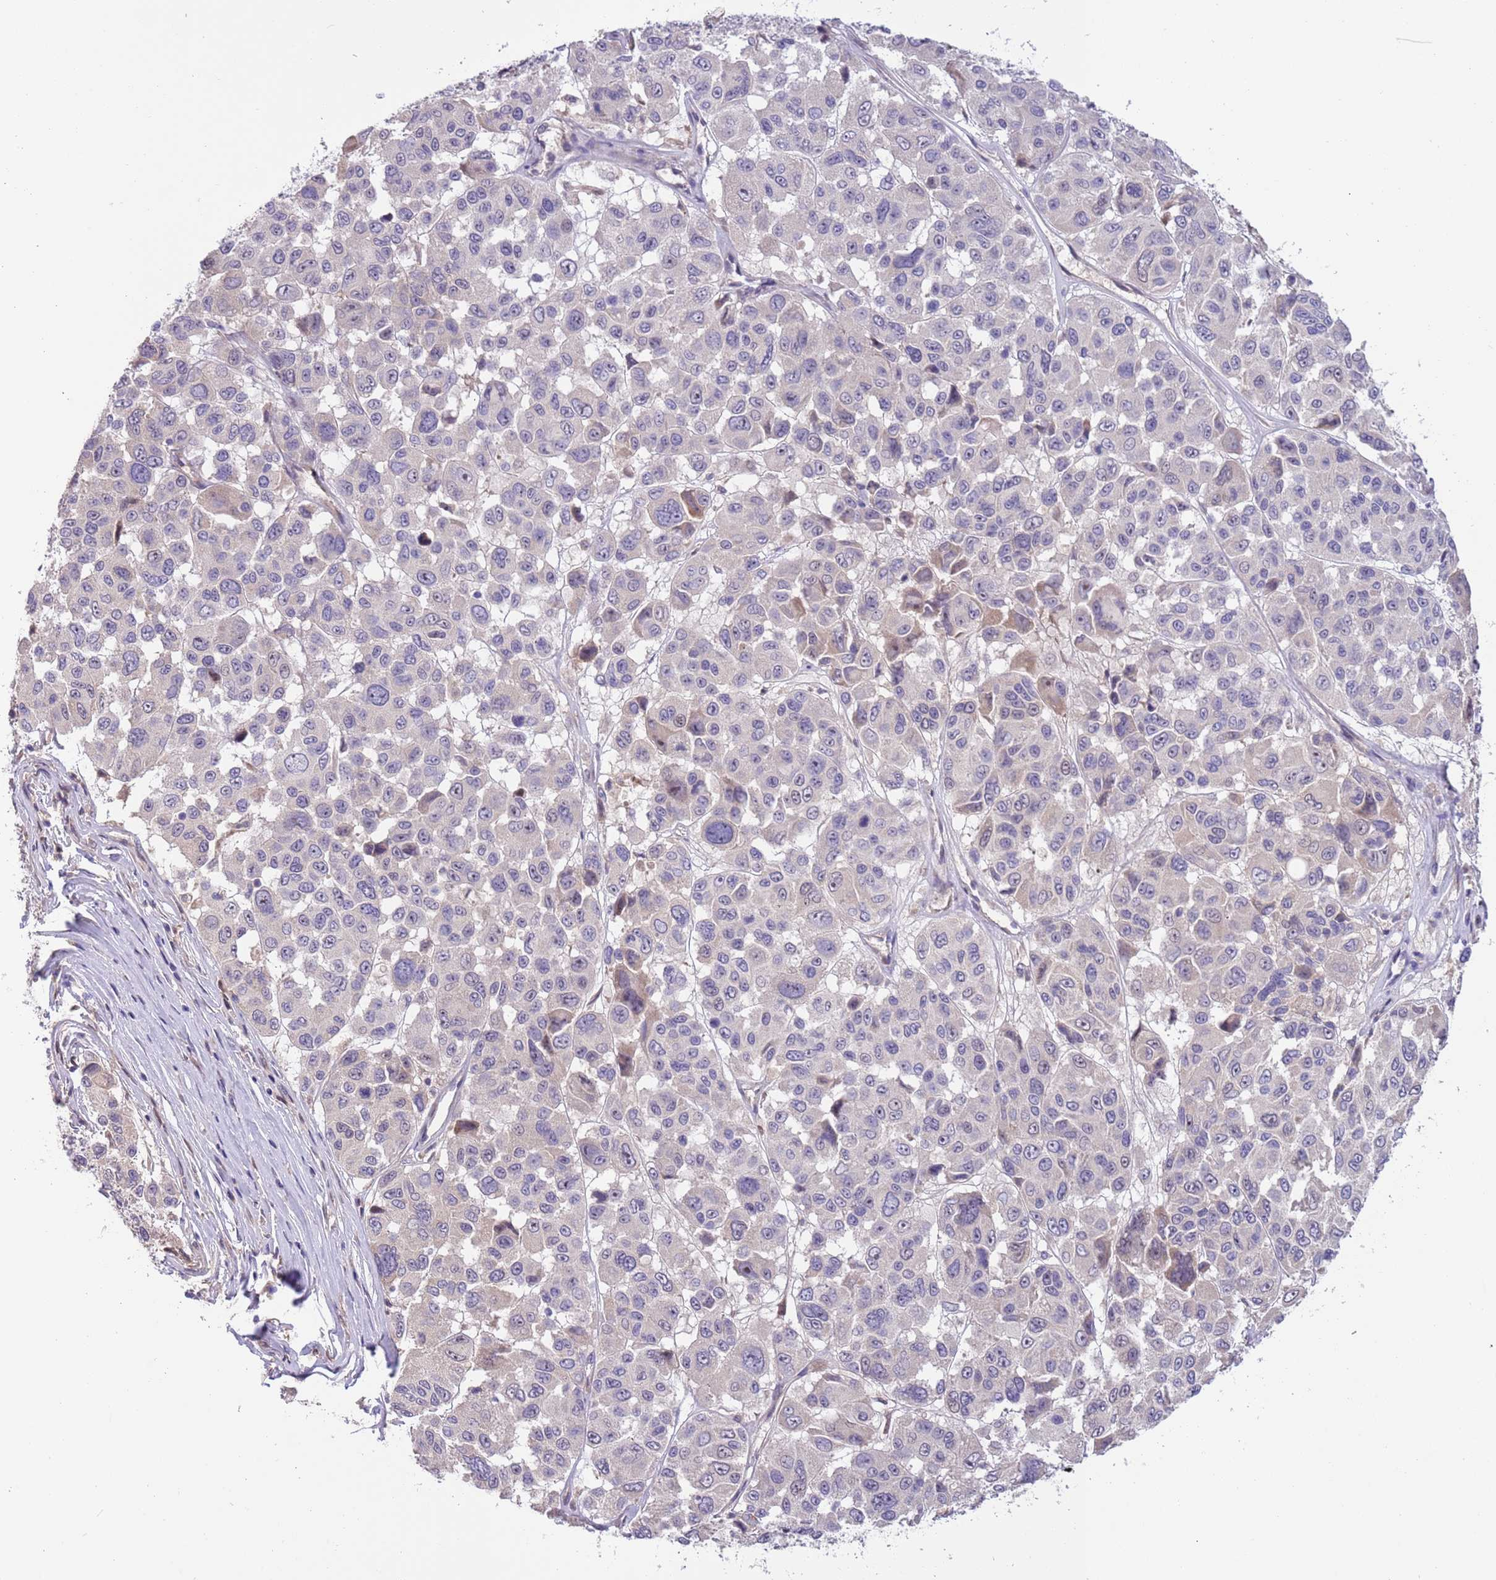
{"staining": {"intensity": "negative", "quantity": "none", "location": "none"}, "tissue": "melanoma", "cell_type": "Tumor cells", "image_type": "cancer", "snomed": [{"axis": "morphology", "description": "Malignant melanoma, NOS"}, {"axis": "topography", "description": "Skin"}], "caption": "Photomicrograph shows no significant protein expression in tumor cells of malignant melanoma.", "gene": "CABYR", "patient": {"sex": "female", "age": 66}}